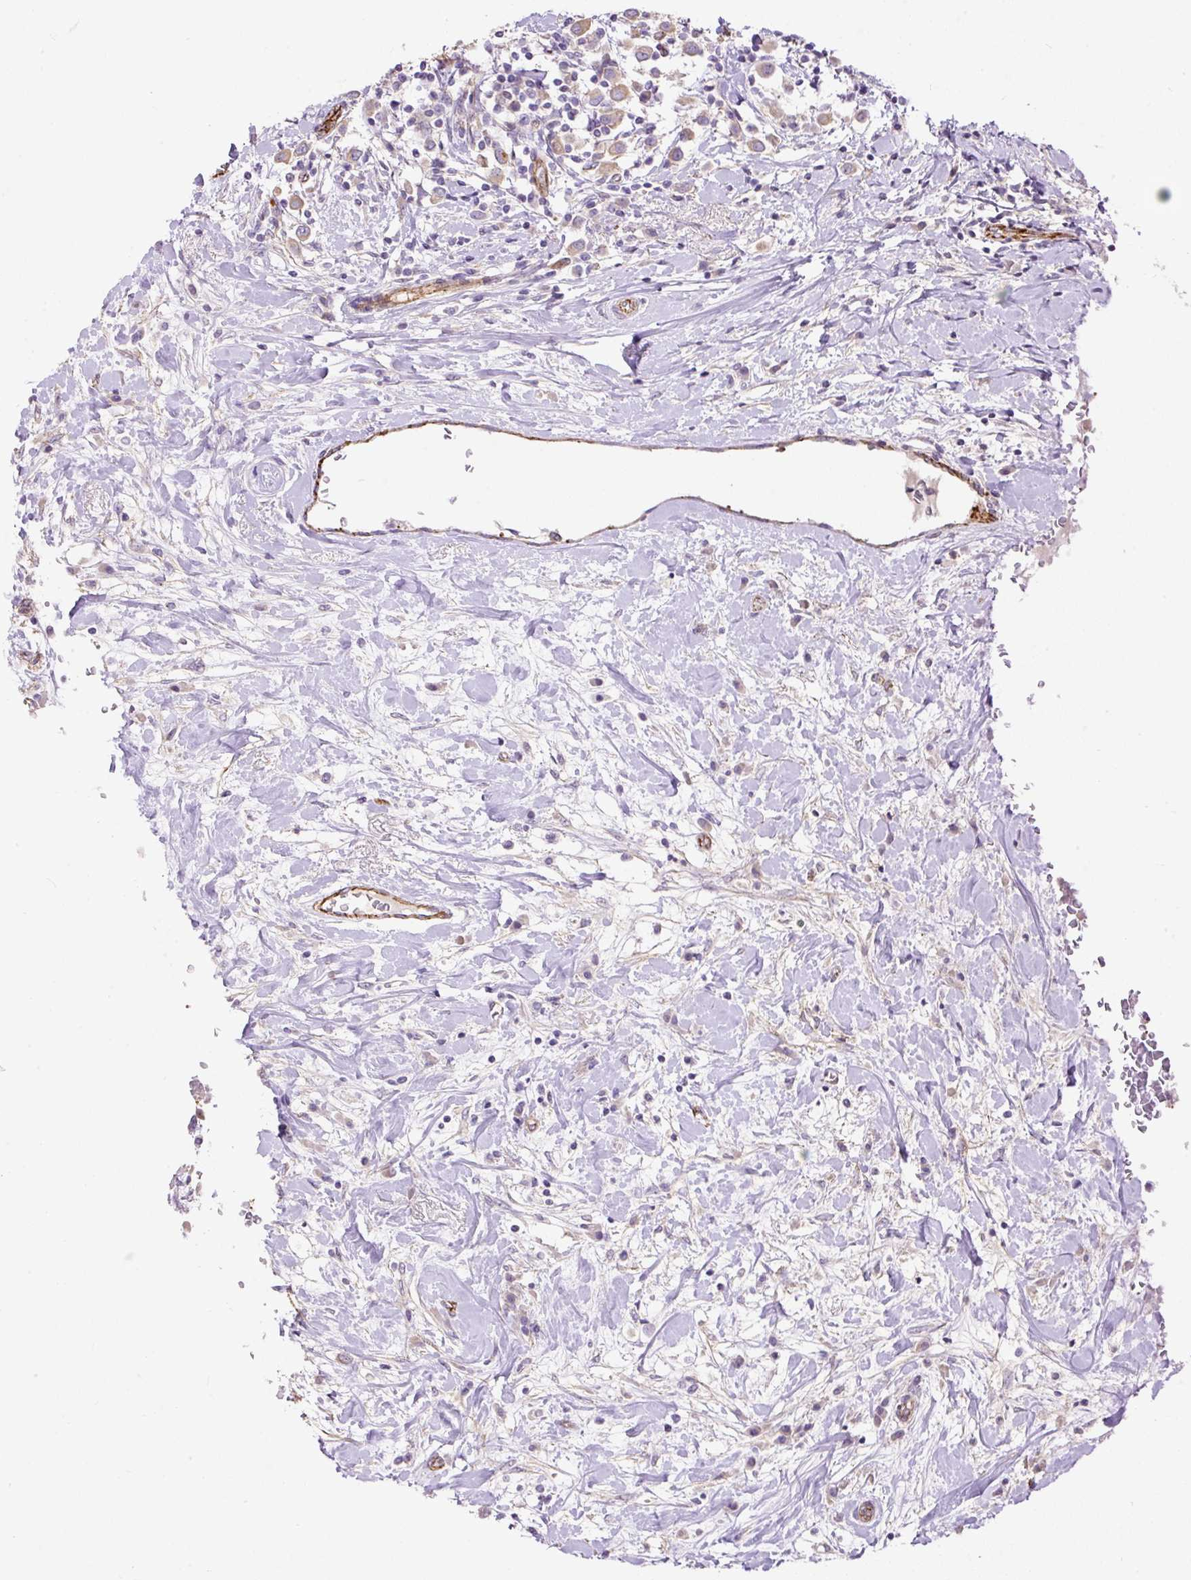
{"staining": {"intensity": "weak", "quantity": "<25%", "location": "cytoplasmic/membranous"}, "tissue": "breast cancer", "cell_type": "Tumor cells", "image_type": "cancer", "snomed": [{"axis": "morphology", "description": "Duct carcinoma"}, {"axis": "topography", "description": "Breast"}], "caption": "Protein analysis of breast cancer displays no significant expression in tumor cells. (Stains: DAB (3,3'-diaminobenzidine) immunohistochemistry with hematoxylin counter stain, Microscopy: brightfield microscopy at high magnification).", "gene": "MAGEB16", "patient": {"sex": "female", "age": 61}}